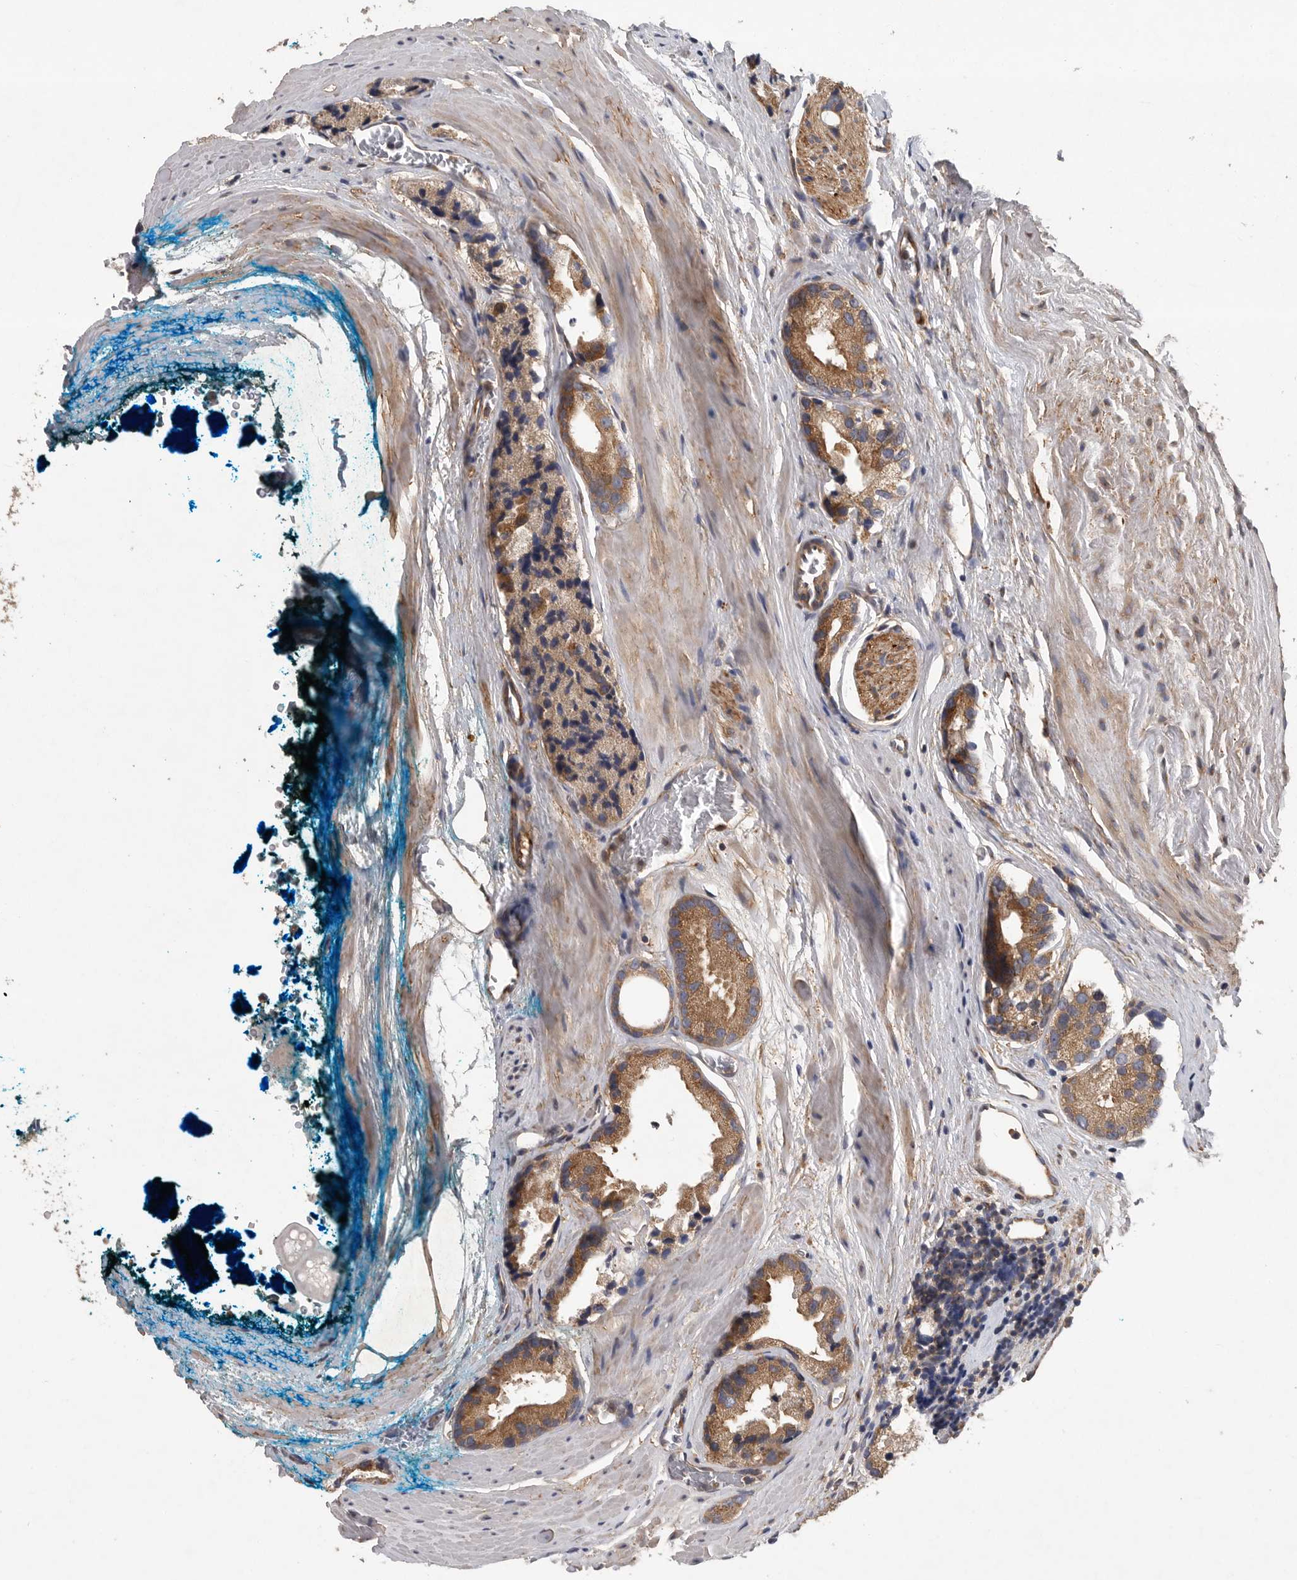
{"staining": {"intensity": "moderate", "quantity": ">75%", "location": "cytoplasmic/membranous"}, "tissue": "prostate cancer", "cell_type": "Tumor cells", "image_type": "cancer", "snomed": [{"axis": "morphology", "description": "Adenocarcinoma, High grade"}, {"axis": "topography", "description": "Prostate"}], "caption": "A brown stain highlights moderate cytoplasmic/membranous staining of a protein in human prostate adenocarcinoma (high-grade) tumor cells.", "gene": "OXR1", "patient": {"sex": "male", "age": 63}}